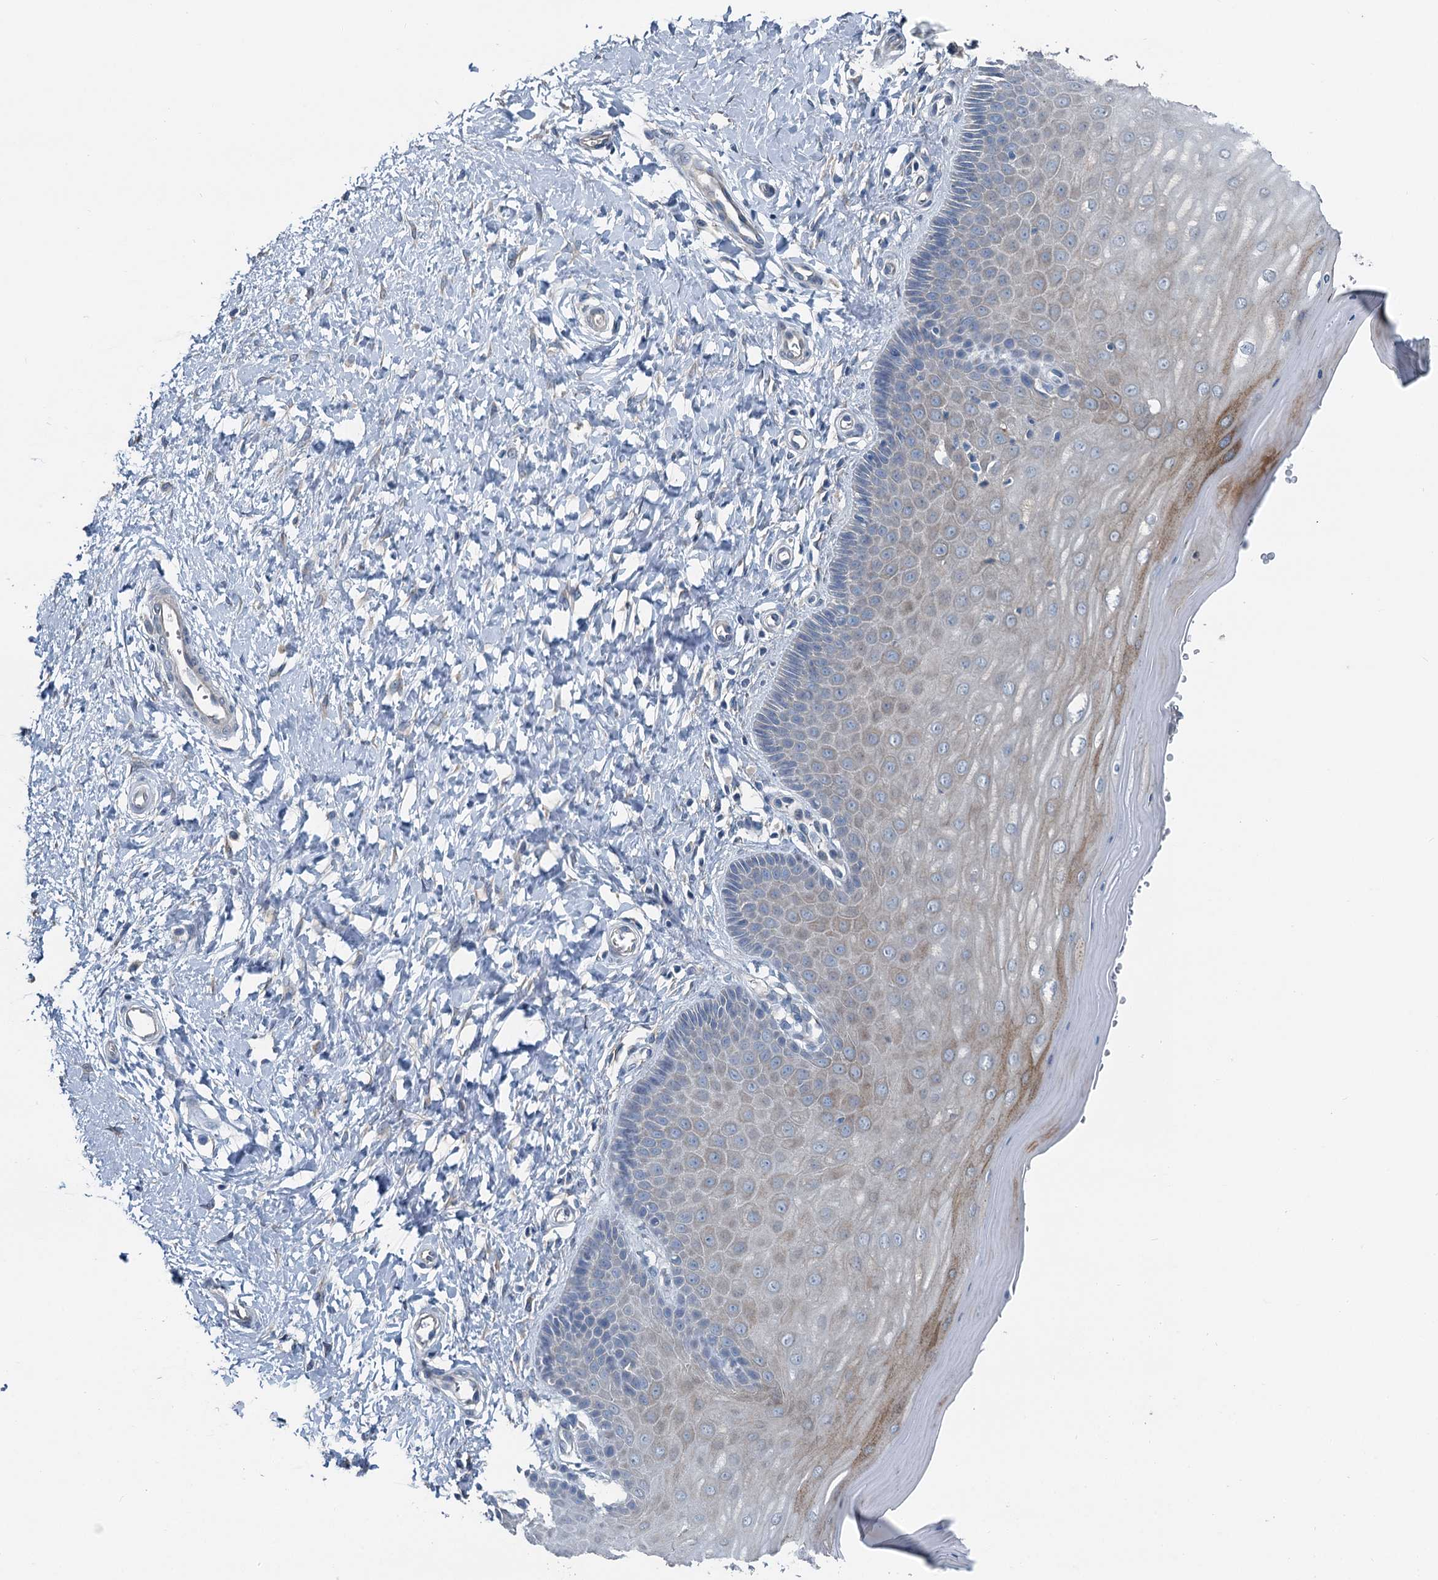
{"staining": {"intensity": "negative", "quantity": "none", "location": "none"}, "tissue": "cervix", "cell_type": "Glandular cells", "image_type": "normal", "snomed": [{"axis": "morphology", "description": "Normal tissue, NOS"}, {"axis": "topography", "description": "Cervix"}], "caption": "High power microscopy histopathology image of an immunohistochemistry (IHC) photomicrograph of normal cervix, revealing no significant staining in glandular cells. (Stains: DAB immunohistochemistry (IHC) with hematoxylin counter stain, Microscopy: brightfield microscopy at high magnification).", "gene": "C6orf120", "patient": {"sex": "female", "age": 55}}